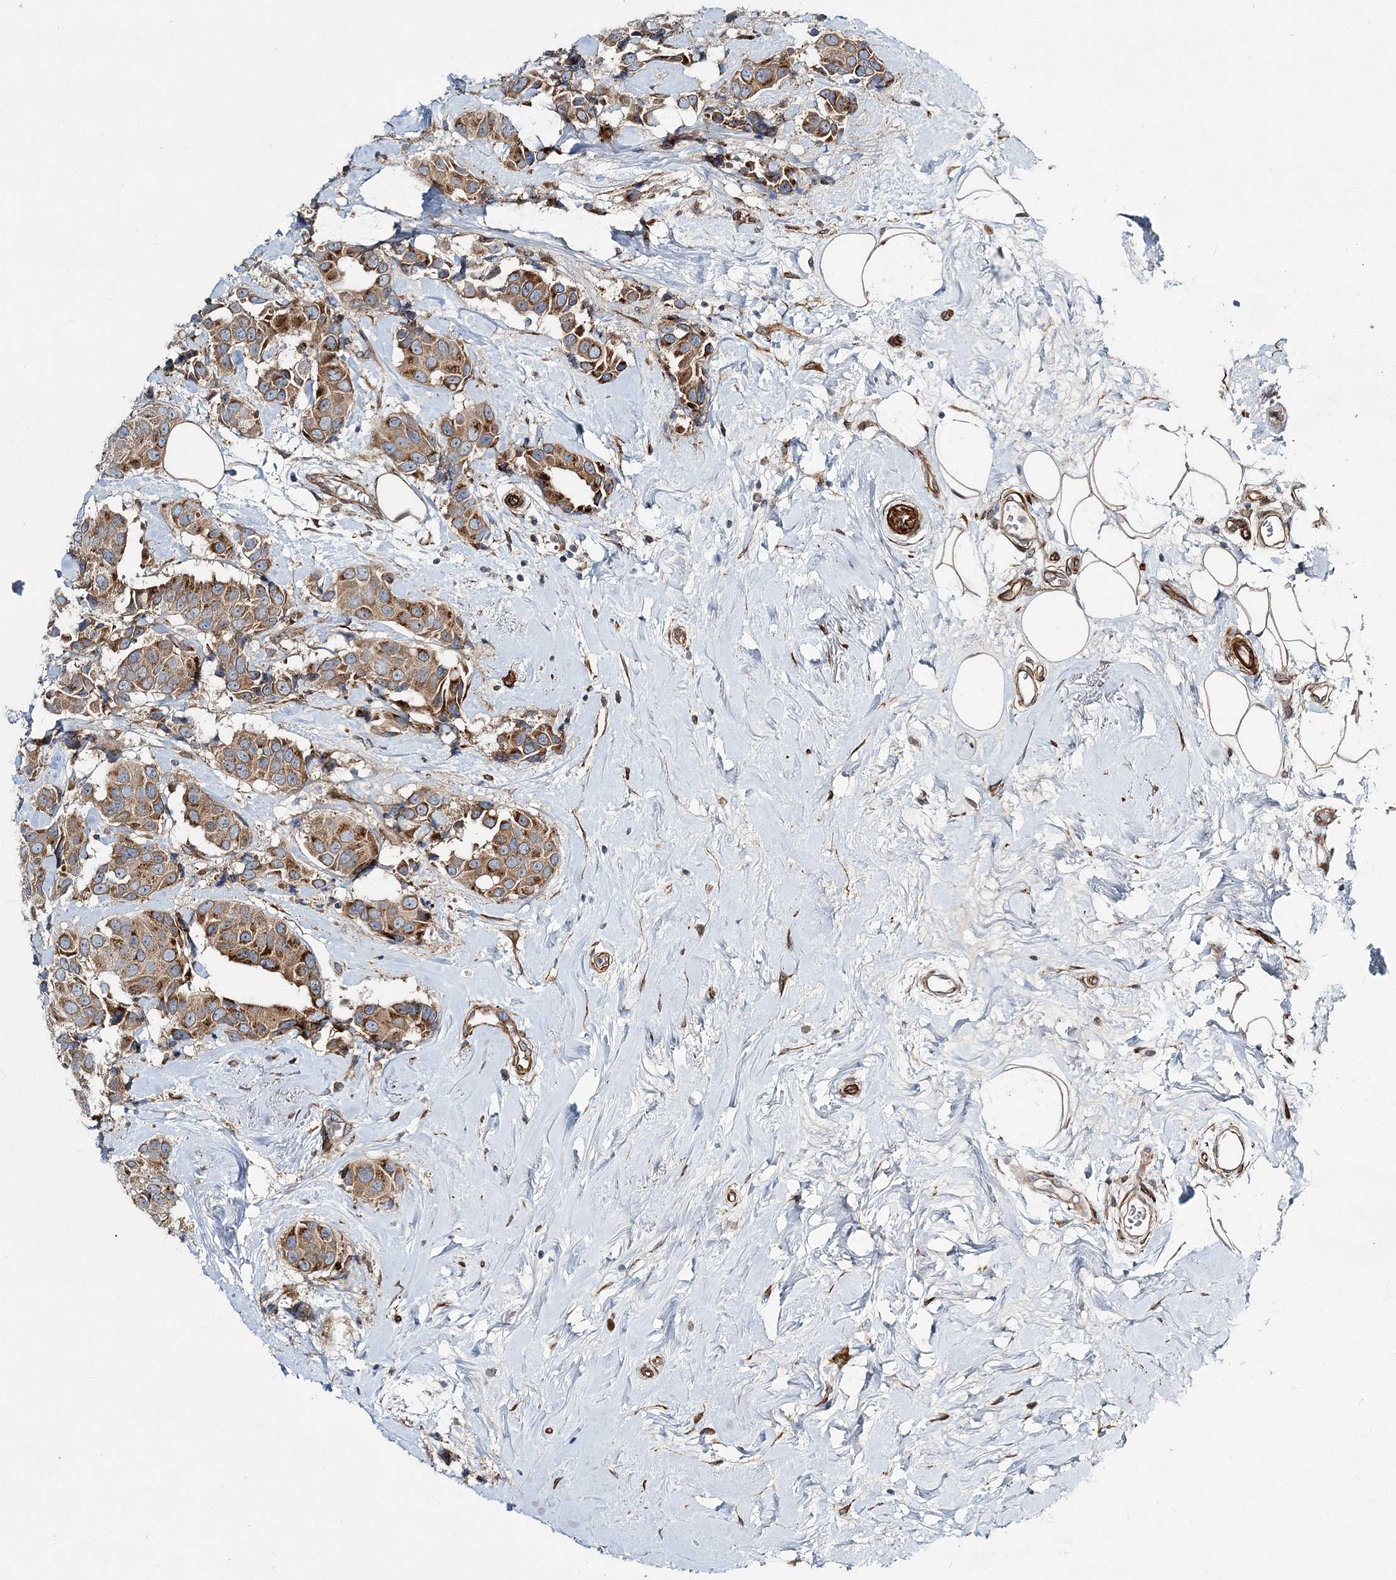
{"staining": {"intensity": "moderate", "quantity": ">75%", "location": "cytoplasmic/membranous"}, "tissue": "breast cancer", "cell_type": "Tumor cells", "image_type": "cancer", "snomed": [{"axis": "morphology", "description": "Normal tissue, NOS"}, {"axis": "morphology", "description": "Duct carcinoma"}, {"axis": "topography", "description": "Breast"}], "caption": "The immunohistochemical stain highlights moderate cytoplasmic/membranous staining in tumor cells of infiltrating ductal carcinoma (breast) tissue. The staining was performed using DAB, with brown indicating positive protein expression. Nuclei are stained blue with hematoxylin.", "gene": "NBAS", "patient": {"sex": "female", "age": 39}}